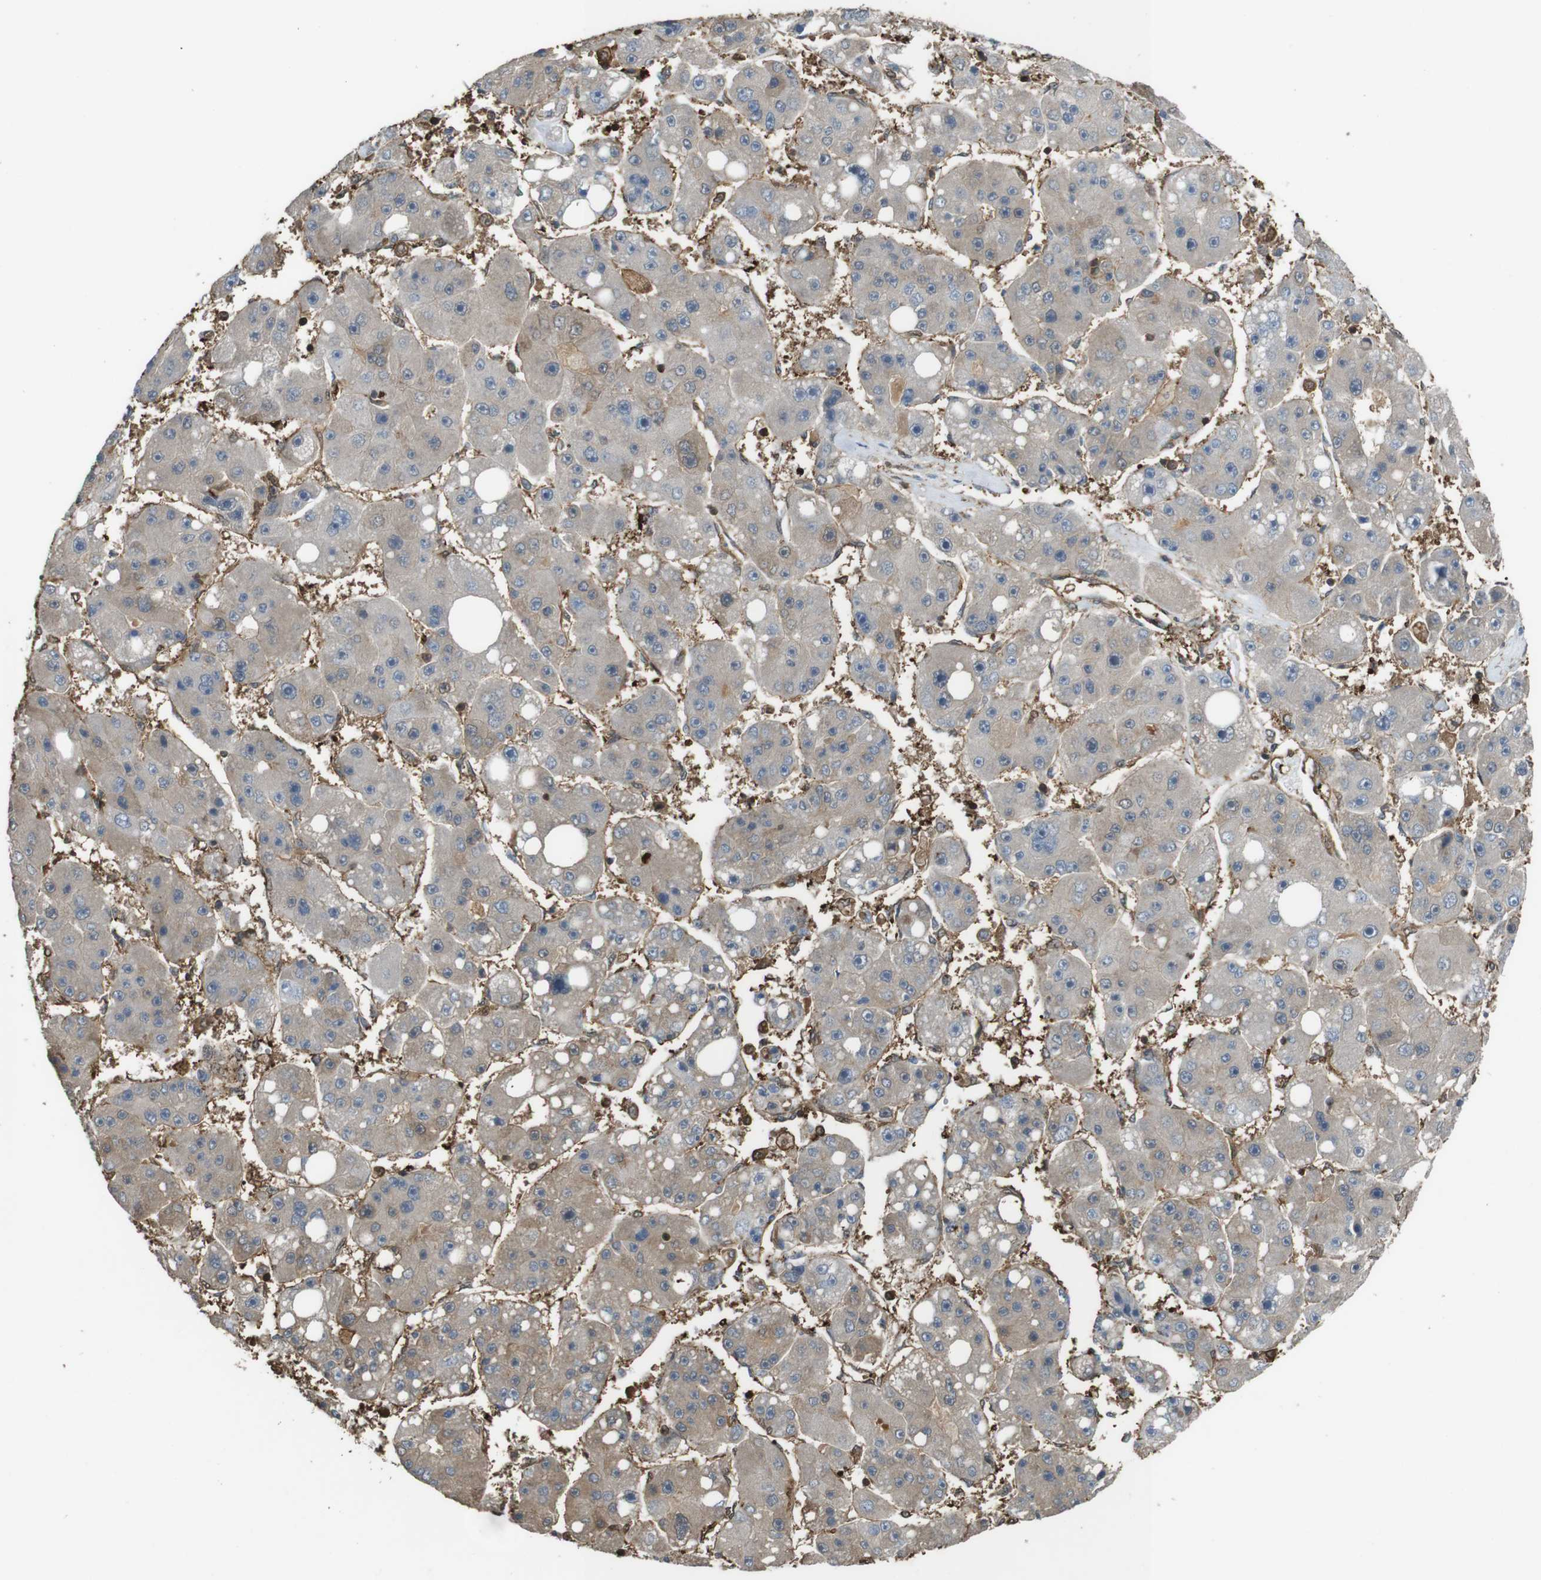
{"staining": {"intensity": "moderate", "quantity": "25%-75%", "location": "cytoplasmic/membranous"}, "tissue": "liver cancer", "cell_type": "Tumor cells", "image_type": "cancer", "snomed": [{"axis": "morphology", "description": "Carcinoma, Hepatocellular, NOS"}, {"axis": "topography", "description": "Liver"}], "caption": "Tumor cells show medium levels of moderate cytoplasmic/membranous staining in about 25%-75% of cells in human liver cancer (hepatocellular carcinoma). The staining was performed using DAB (3,3'-diaminobenzidine) to visualize the protein expression in brown, while the nuclei were stained in blue with hematoxylin (Magnification: 20x).", "gene": "ARHGDIA", "patient": {"sex": "female", "age": 61}}